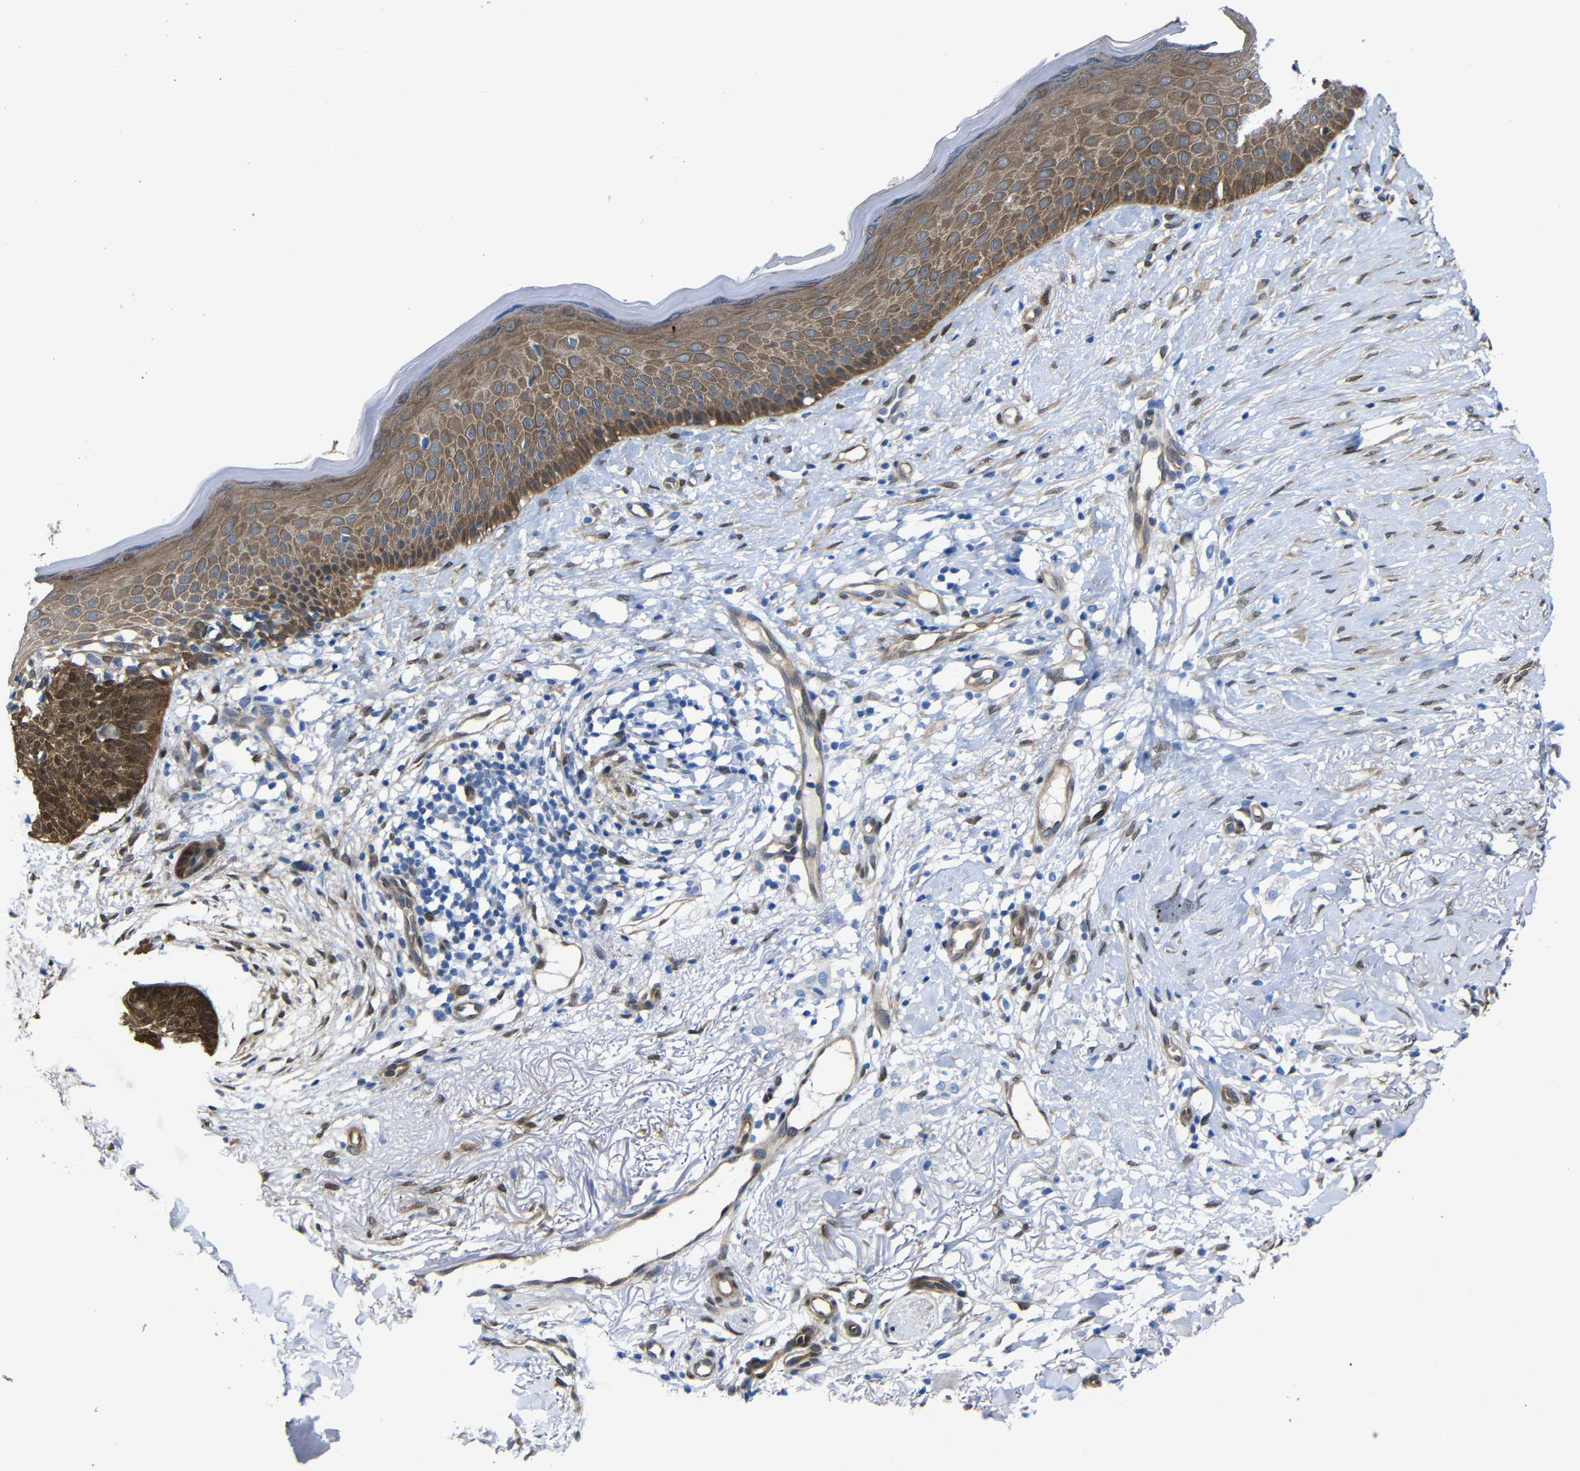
{"staining": {"intensity": "strong", "quantity": ">75%", "location": "cytoplasmic/membranous,nuclear"}, "tissue": "skin cancer", "cell_type": "Tumor cells", "image_type": "cancer", "snomed": [{"axis": "morphology", "description": "Basal cell carcinoma"}, {"axis": "topography", "description": "Skin"}], "caption": "Skin cancer (basal cell carcinoma) tissue shows strong cytoplasmic/membranous and nuclear staining in approximately >75% of tumor cells, visualized by immunohistochemistry.", "gene": "YAP1", "patient": {"sex": "female", "age": 70}}